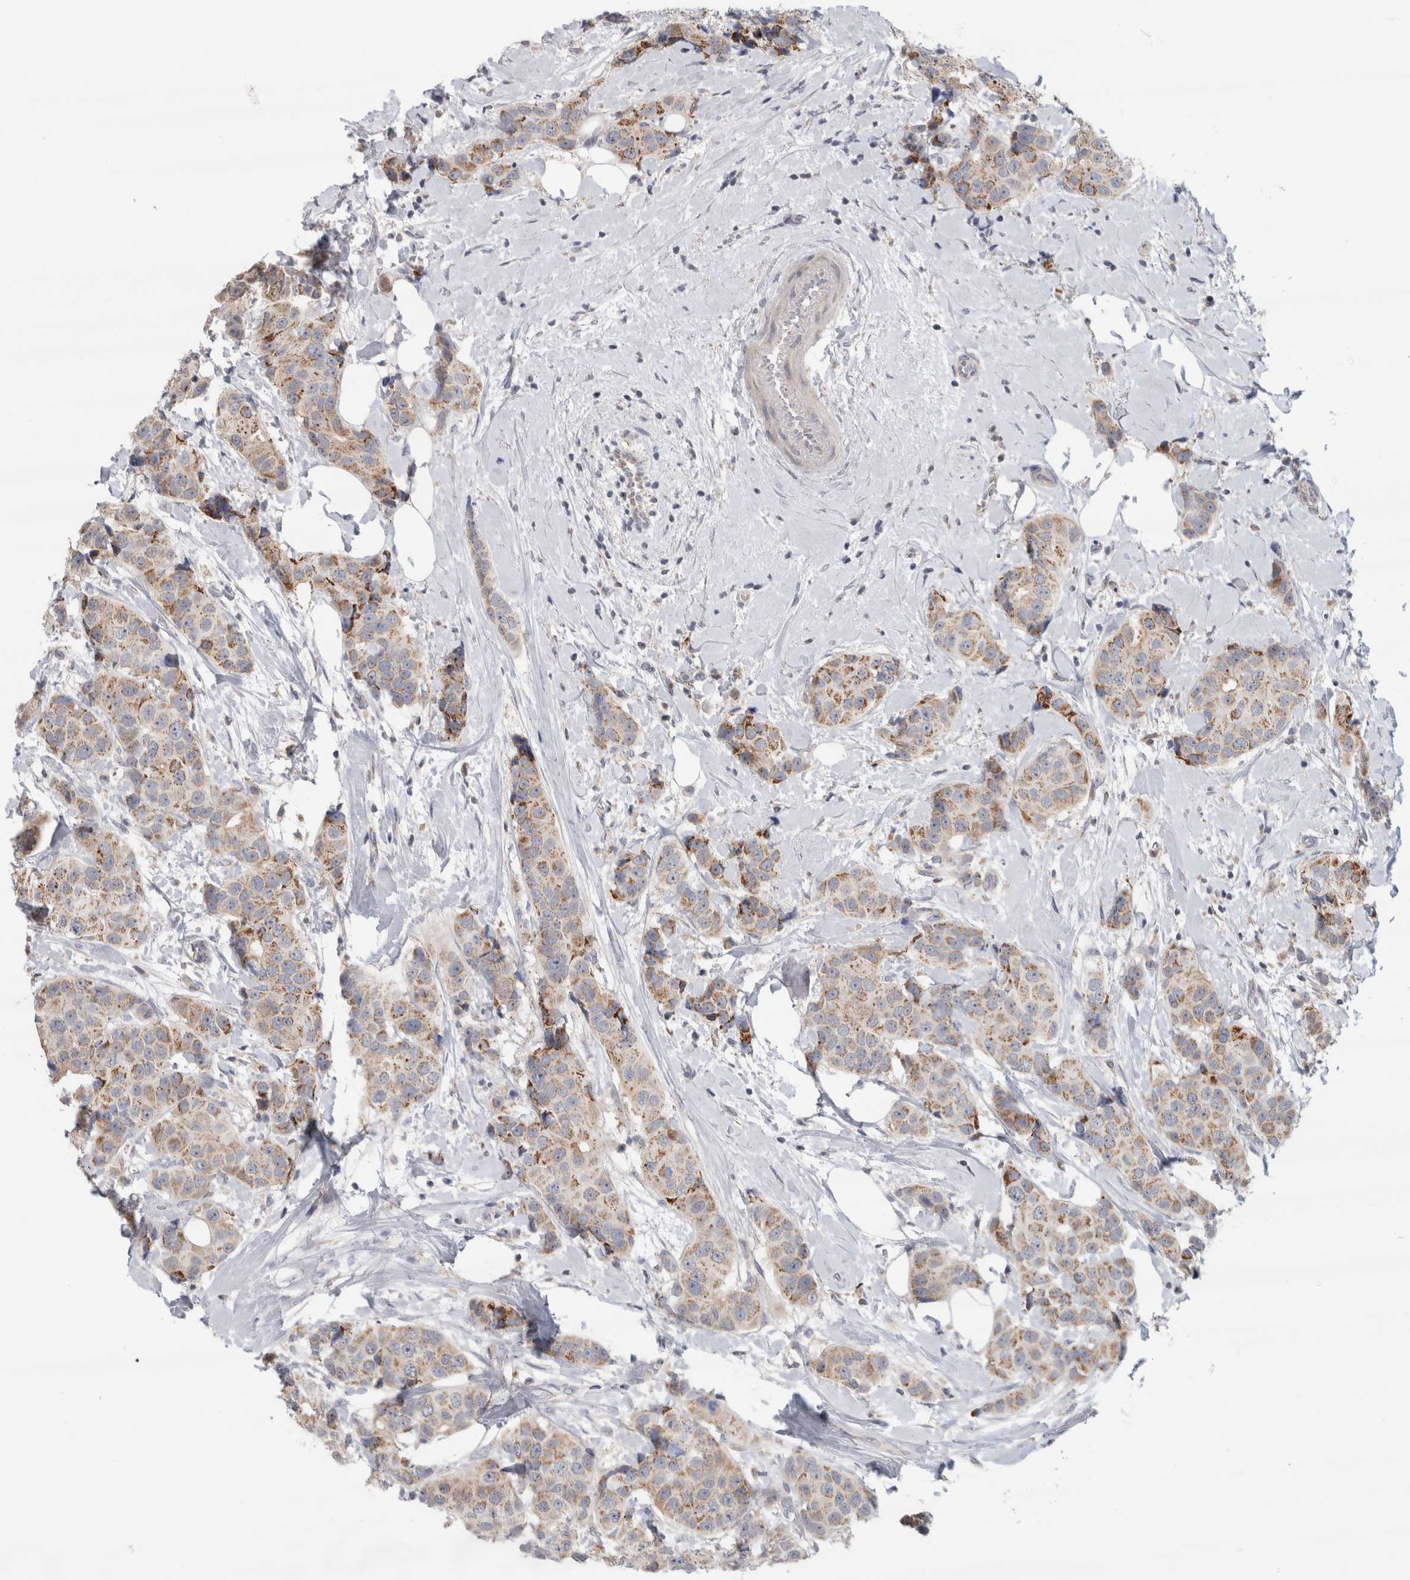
{"staining": {"intensity": "moderate", "quantity": ">75%", "location": "cytoplasmic/membranous"}, "tissue": "breast cancer", "cell_type": "Tumor cells", "image_type": "cancer", "snomed": [{"axis": "morphology", "description": "Normal tissue, NOS"}, {"axis": "morphology", "description": "Duct carcinoma"}, {"axis": "topography", "description": "Breast"}], "caption": "IHC (DAB) staining of human invasive ductal carcinoma (breast) demonstrates moderate cytoplasmic/membranous protein positivity in approximately >75% of tumor cells. The staining was performed using DAB (3,3'-diaminobenzidine), with brown indicating positive protein expression. Nuclei are stained blue with hematoxylin.", "gene": "RAB18", "patient": {"sex": "female", "age": 39}}